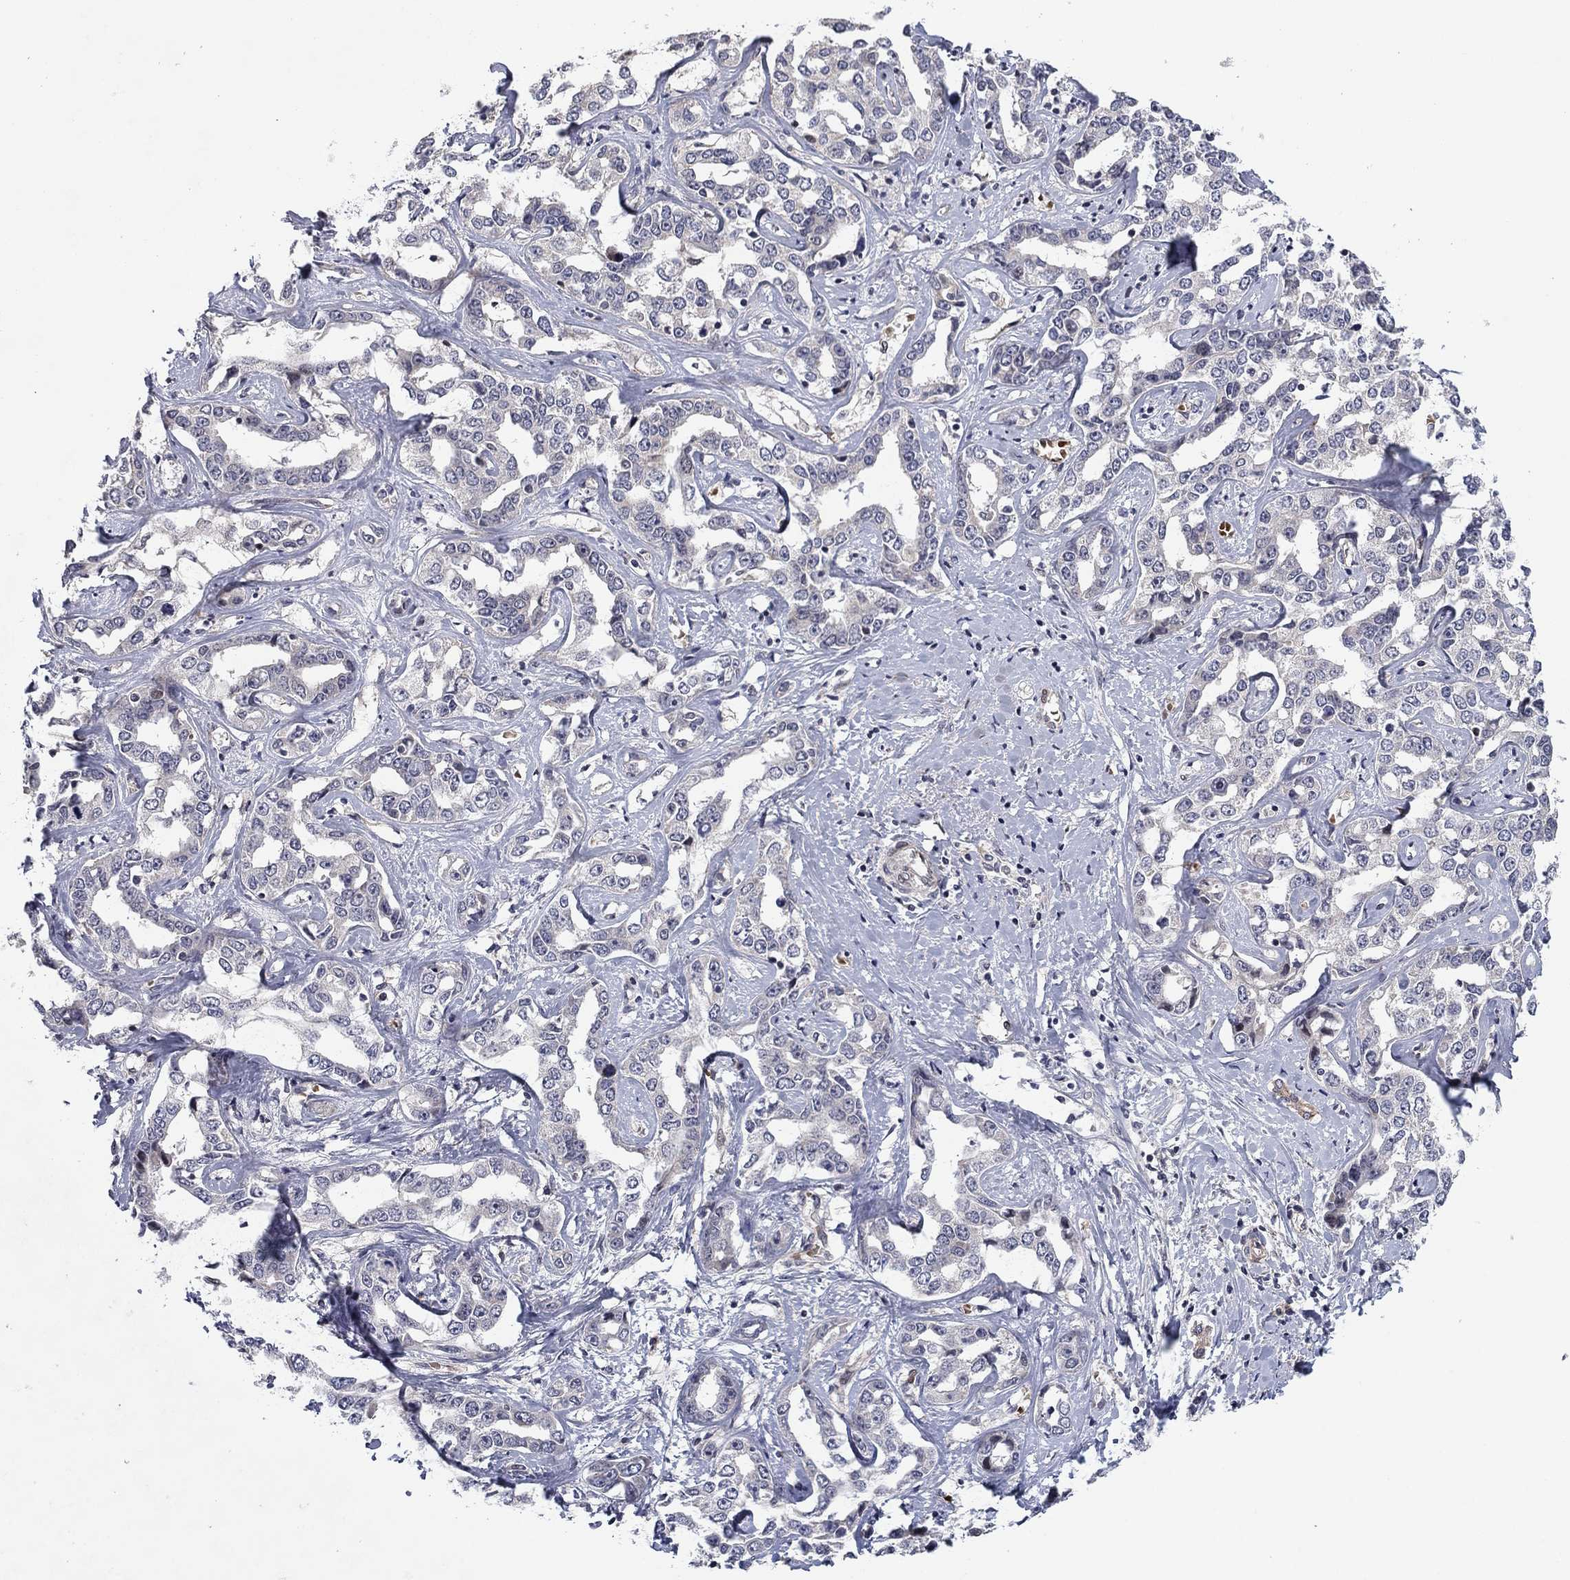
{"staining": {"intensity": "negative", "quantity": "none", "location": "none"}, "tissue": "liver cancer", "cell_type": "Tumor cells", "image_type": "cancer", "snomed": [{"axis": "morphology", "description": "Cholangiocarcinoma"}, {"axis": "topography", "description": "Liver"}], "caption": "Liver cancer (cholangiocarcinoma) was stained to show a protein in brown. There is no significant staining in tumor cells.", "gene": "BCL11A", "patient": {"sex": "male", "age": 59}}